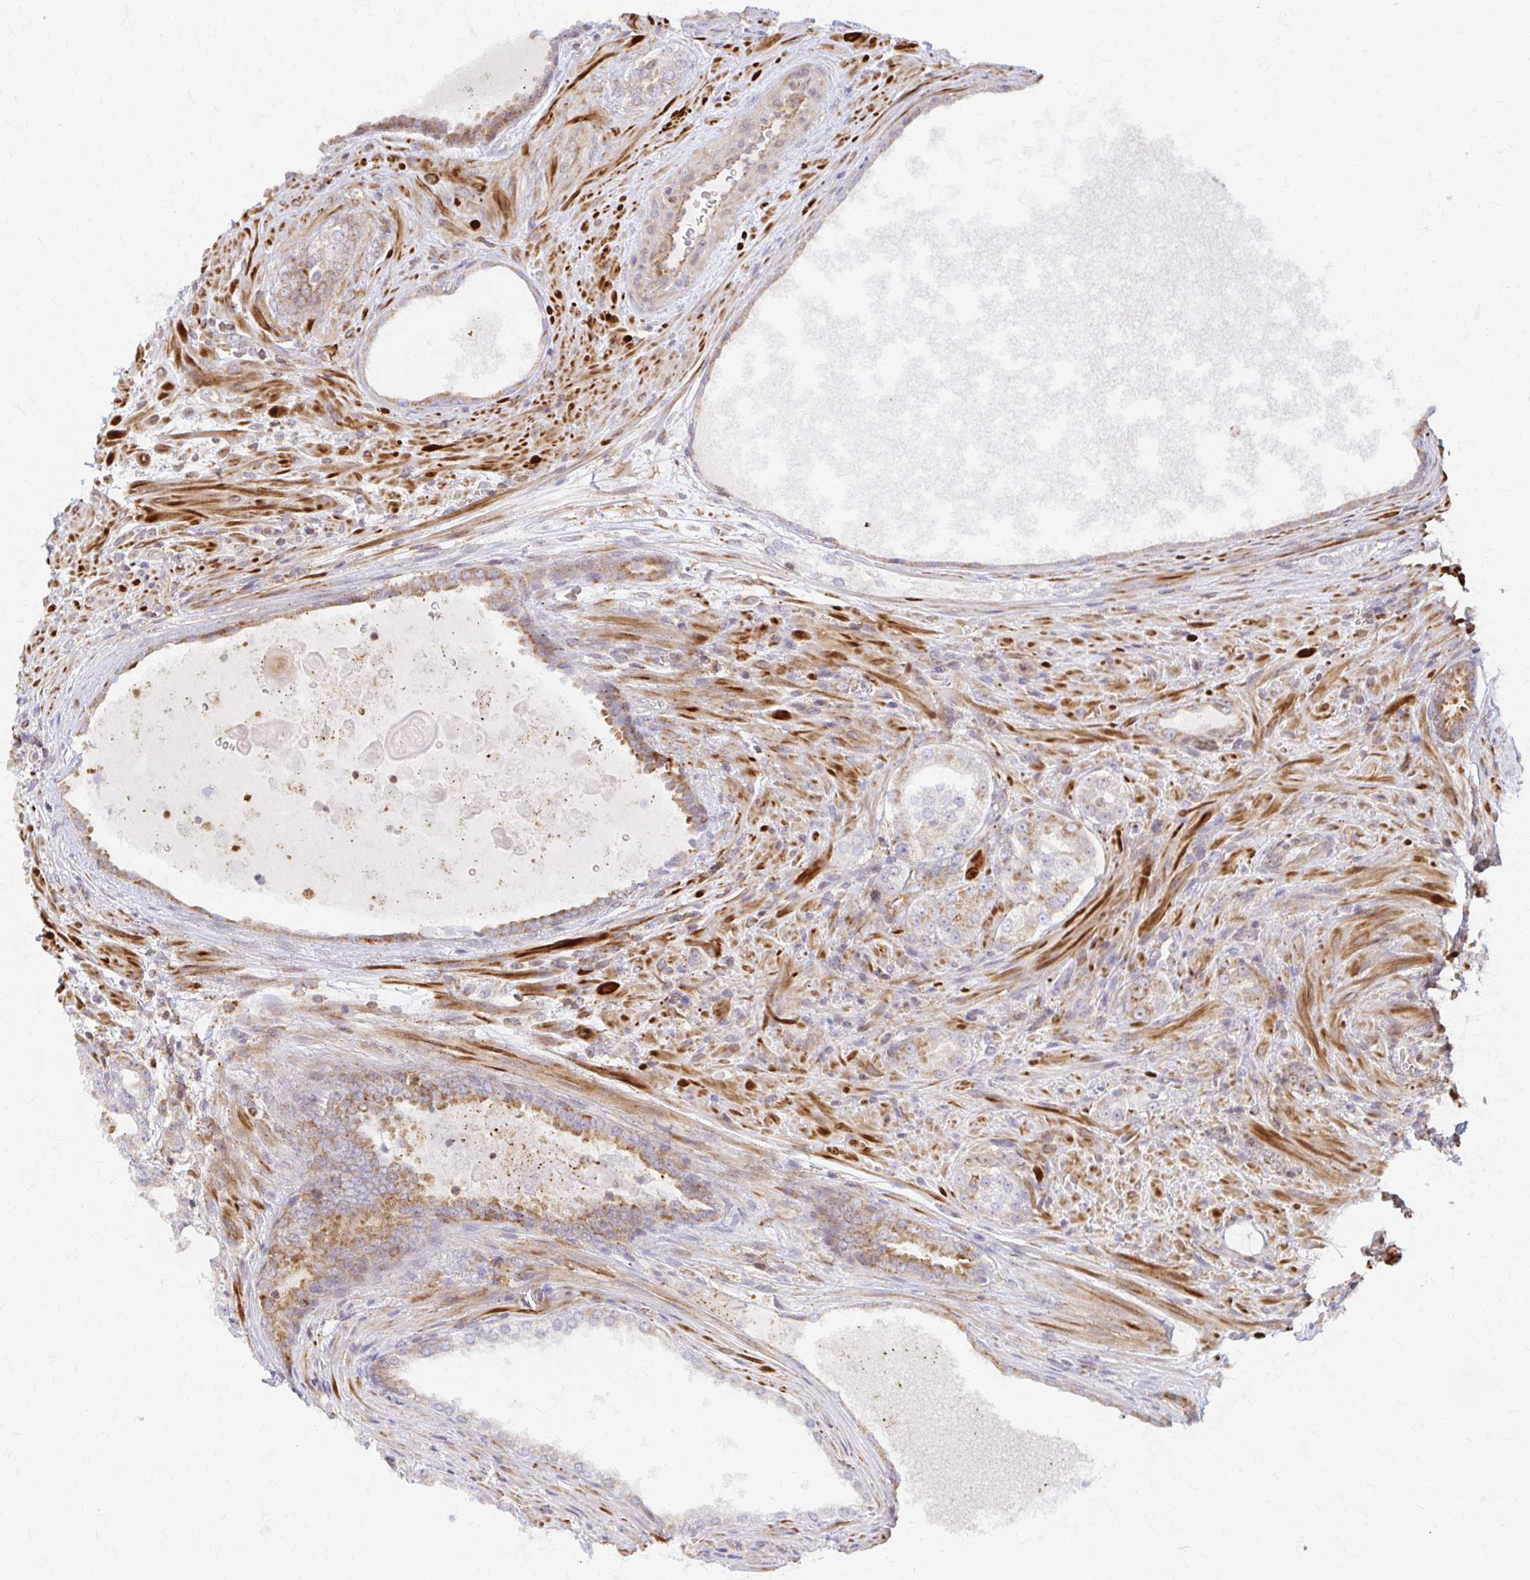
{"staining": {"intensity": "moderate", "quantity": "25%-75%", "location": "cytoplasmic/membranous"}, "tissue": "prostate cancer", "cell_type": "Tumor cells", "image_type": "cancer", "snomed": [{"axis": "morphology", "description": "Adenocarcinoma, High grade"}, {"axis": "topography", "description": "Prostate"}], "caption": "Brown immunohistochemical staining in human prostate high-grade adenocarcinoma reveals moderate cytoplasmic/membranous staining in approximately 25%-75% of tumor cells. Ihc stains the protein in brown and the nuclei are stained blue.", "gene": "ARHGAP35", "patient": {"sex": "male", "age": 73}}